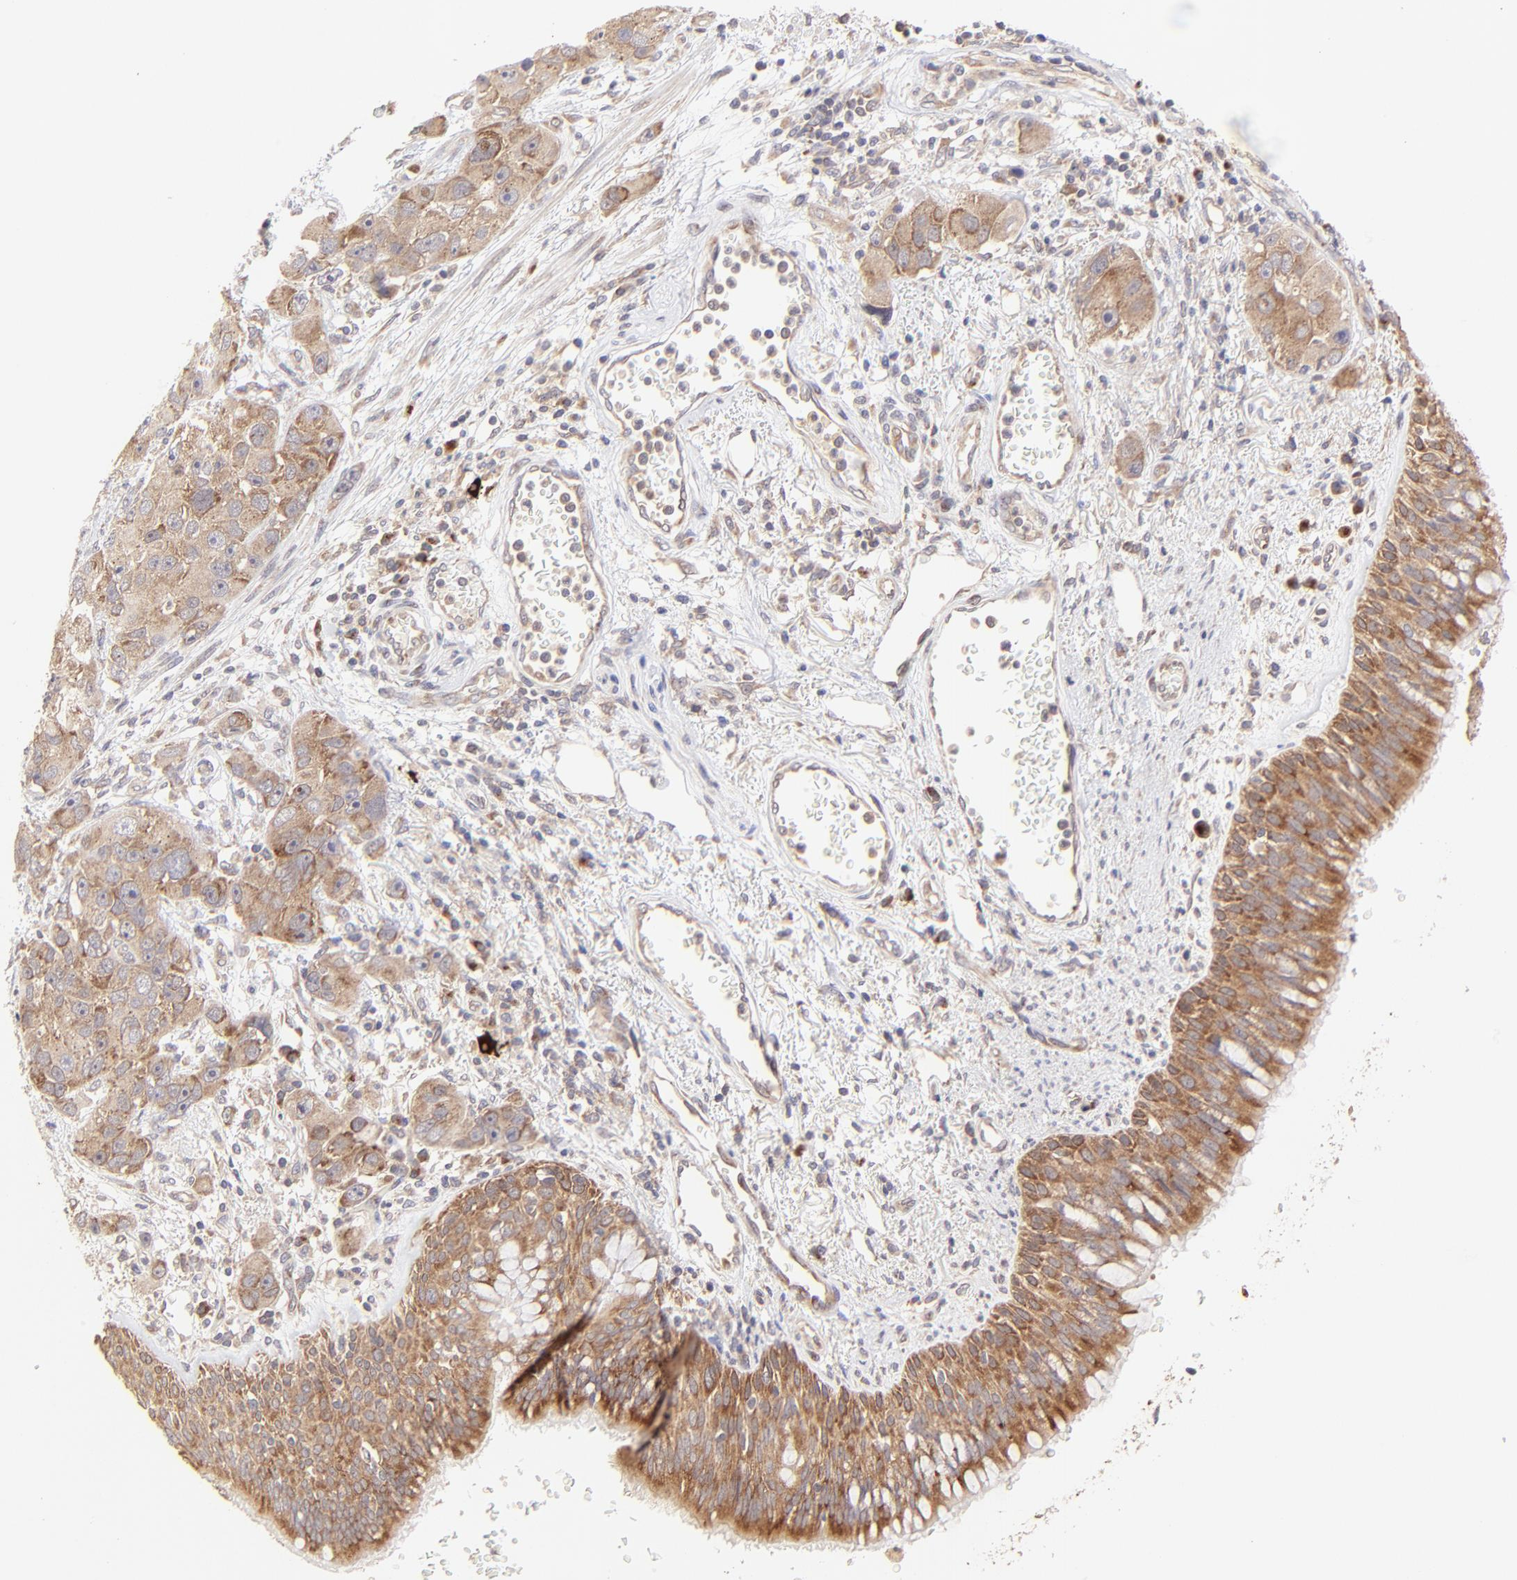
{"staining": {"intensity": "moderate", "quantity": ">75%", "location": "cytoplasmic/membranous"}, "tissue": "bronchus", "cell_type": "Respiratory epithelial cells", "image_type": "normal", "snomed": [{"axis": "morphology", "description": "Normal tissue, NOS"}, {"axis": "morphology", "description": "Adenocarcinoma, NOS"}, {"axis": "morphology", "description": "Adenocarcinoma, metastatic, NOS"}, {"axis": "topography", "description": "Lymph node"}, {"axis": "topography", "description": "Bronchus"}, {"axis": "topography", "description": "Lung"}], "caption": "Protein analysis of benign bronchus reveals moderate cytoplasmic/membranous expression in approximately >75% of respiratory epithelial cells.", "gene": "TNRC6B", "patient": {"sex": "female", "age": 54}}